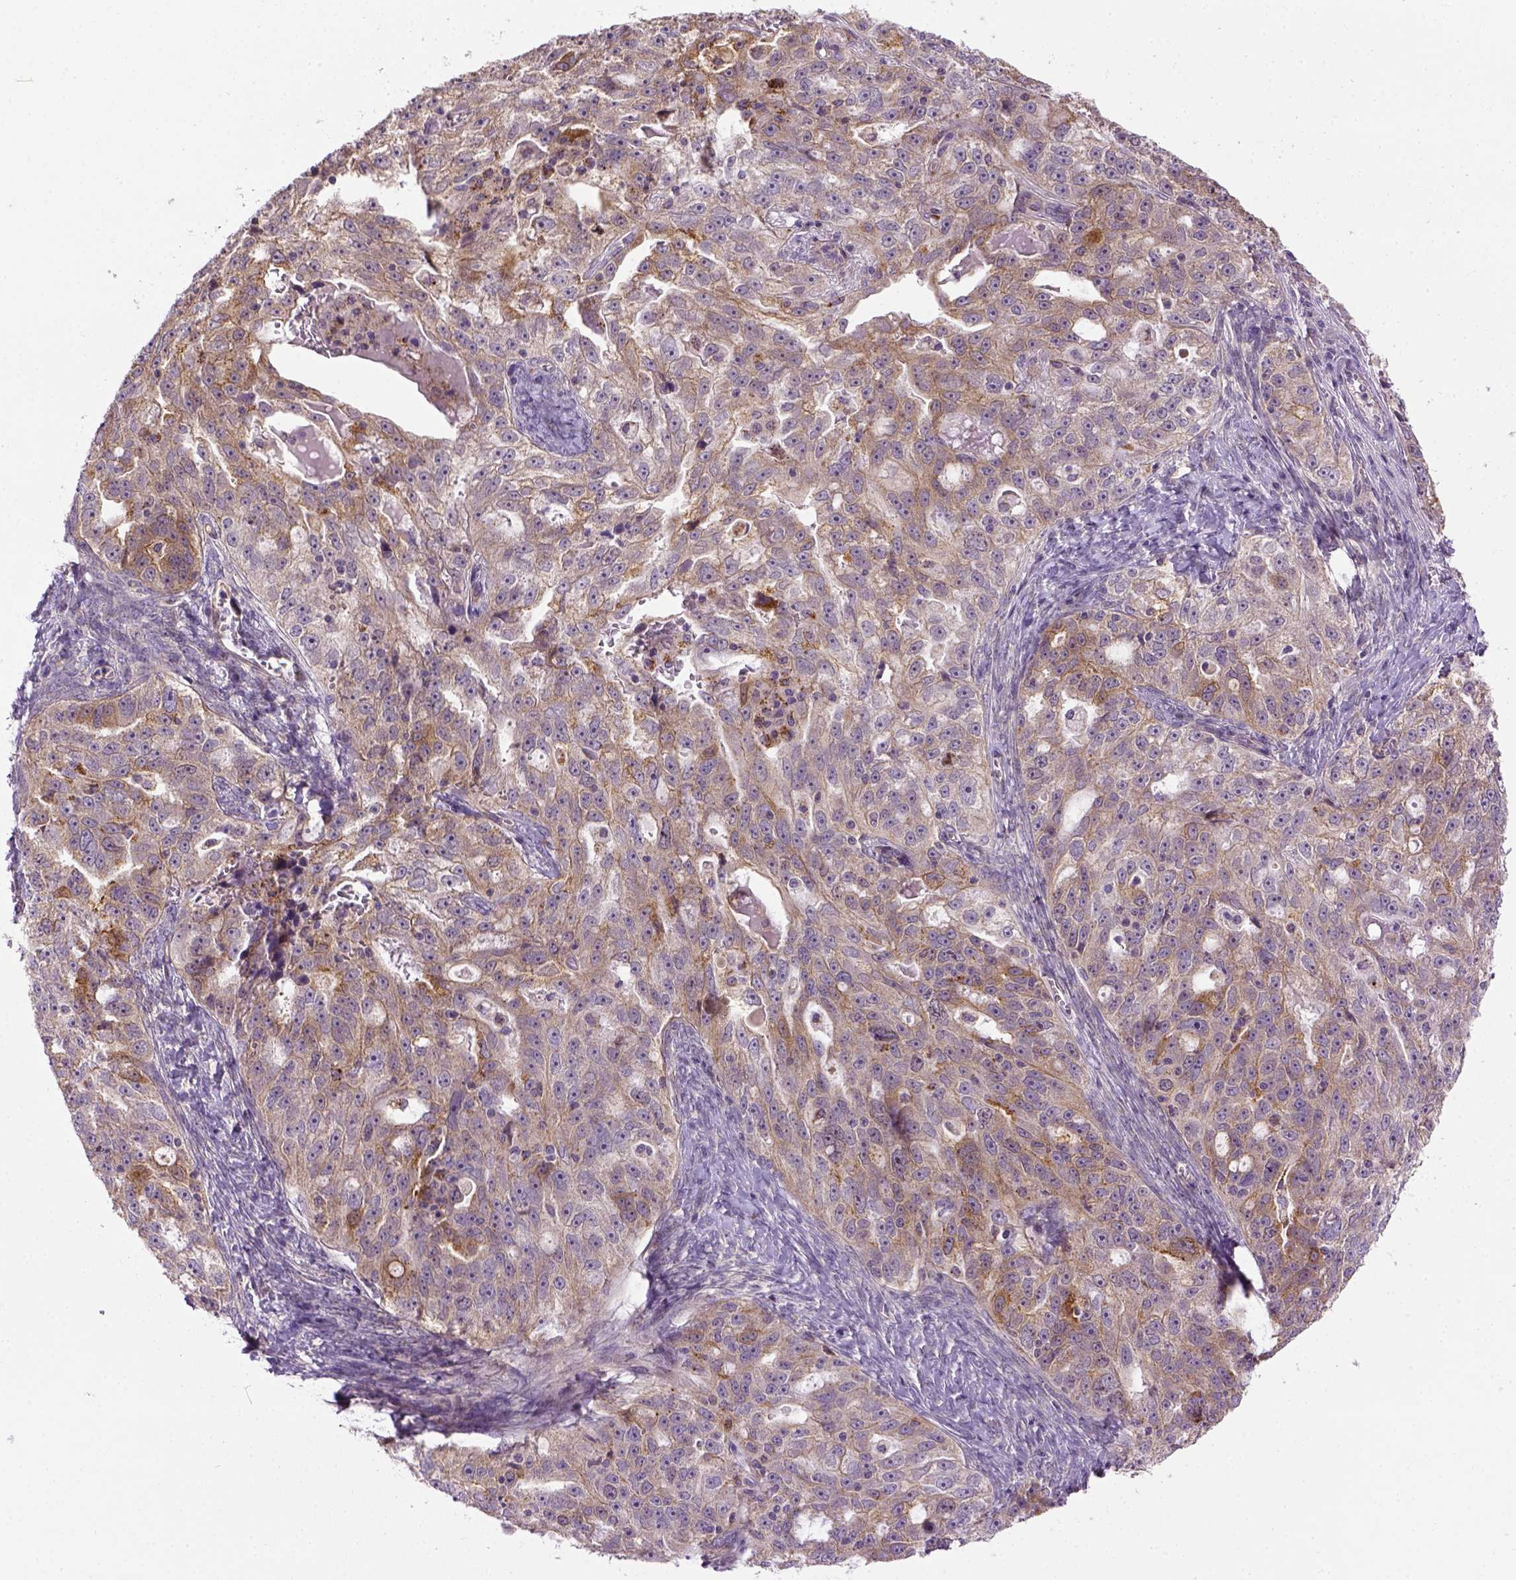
{"staining": {"intensity": "moderate", "quantity": "<25%", "location": "cytoplasmic/membranous"}, "tissue": "ovarian cancer", "cell_type": "Tumor cells", "image_type": "cancer", "snomed": [{"axis": "morphology", "description": "Cystadenocarcinoma, serous, NOS"}, {"axis": "topography", "description": "Ovary"}], "caption": "Human ovarian cancer stained for a protein (brown) reveals moderate cytoplasmic/membranous positive positivity in approximately <25% of tumor cells.", "gene": "KAZN", "patient": {"sex": "female", "age": 51}}